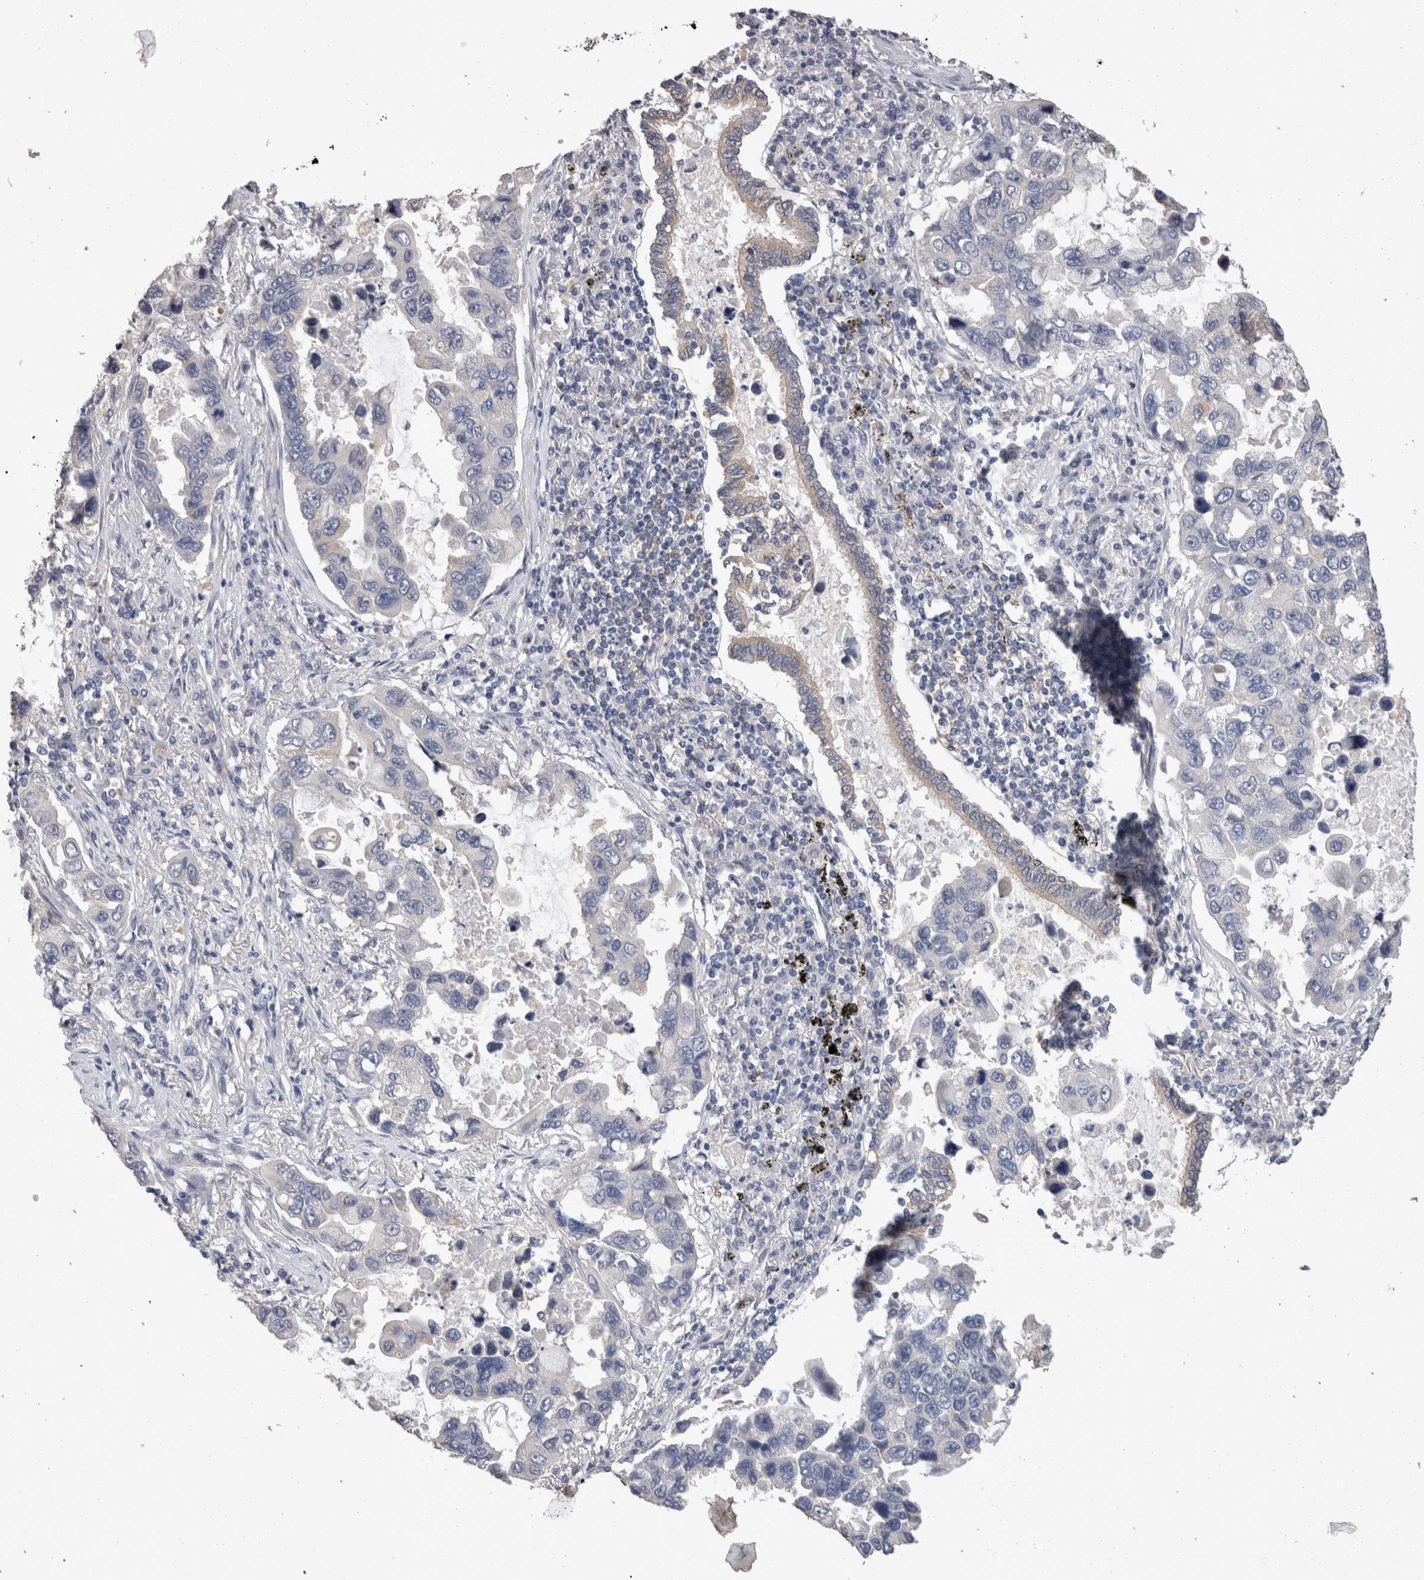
{"staining": {"intensity": "negative", "quantity": "none", "location": "none"}, "tissue": "lung cancer", "cell_type": "Tumor cells", "image_type": "cancer", "snomed": [{"axis": "morphology", "description": "Adenocarcinoma, NOS"}, {"axis": "topography", "description": "Lung"}], "caption": "Immunohistochemistry (IHC) micrograph of neoplastic tissue: lung cancer (adenocarcinoma) stained with DAB (3,3'-diaminobenzidine) exhibits no significant protein staining in tumor cells. (DAB IHC with hematoxylin counter stain).", "gene": "FHOD3", "patient": {"sex": "male", "age": 64}}